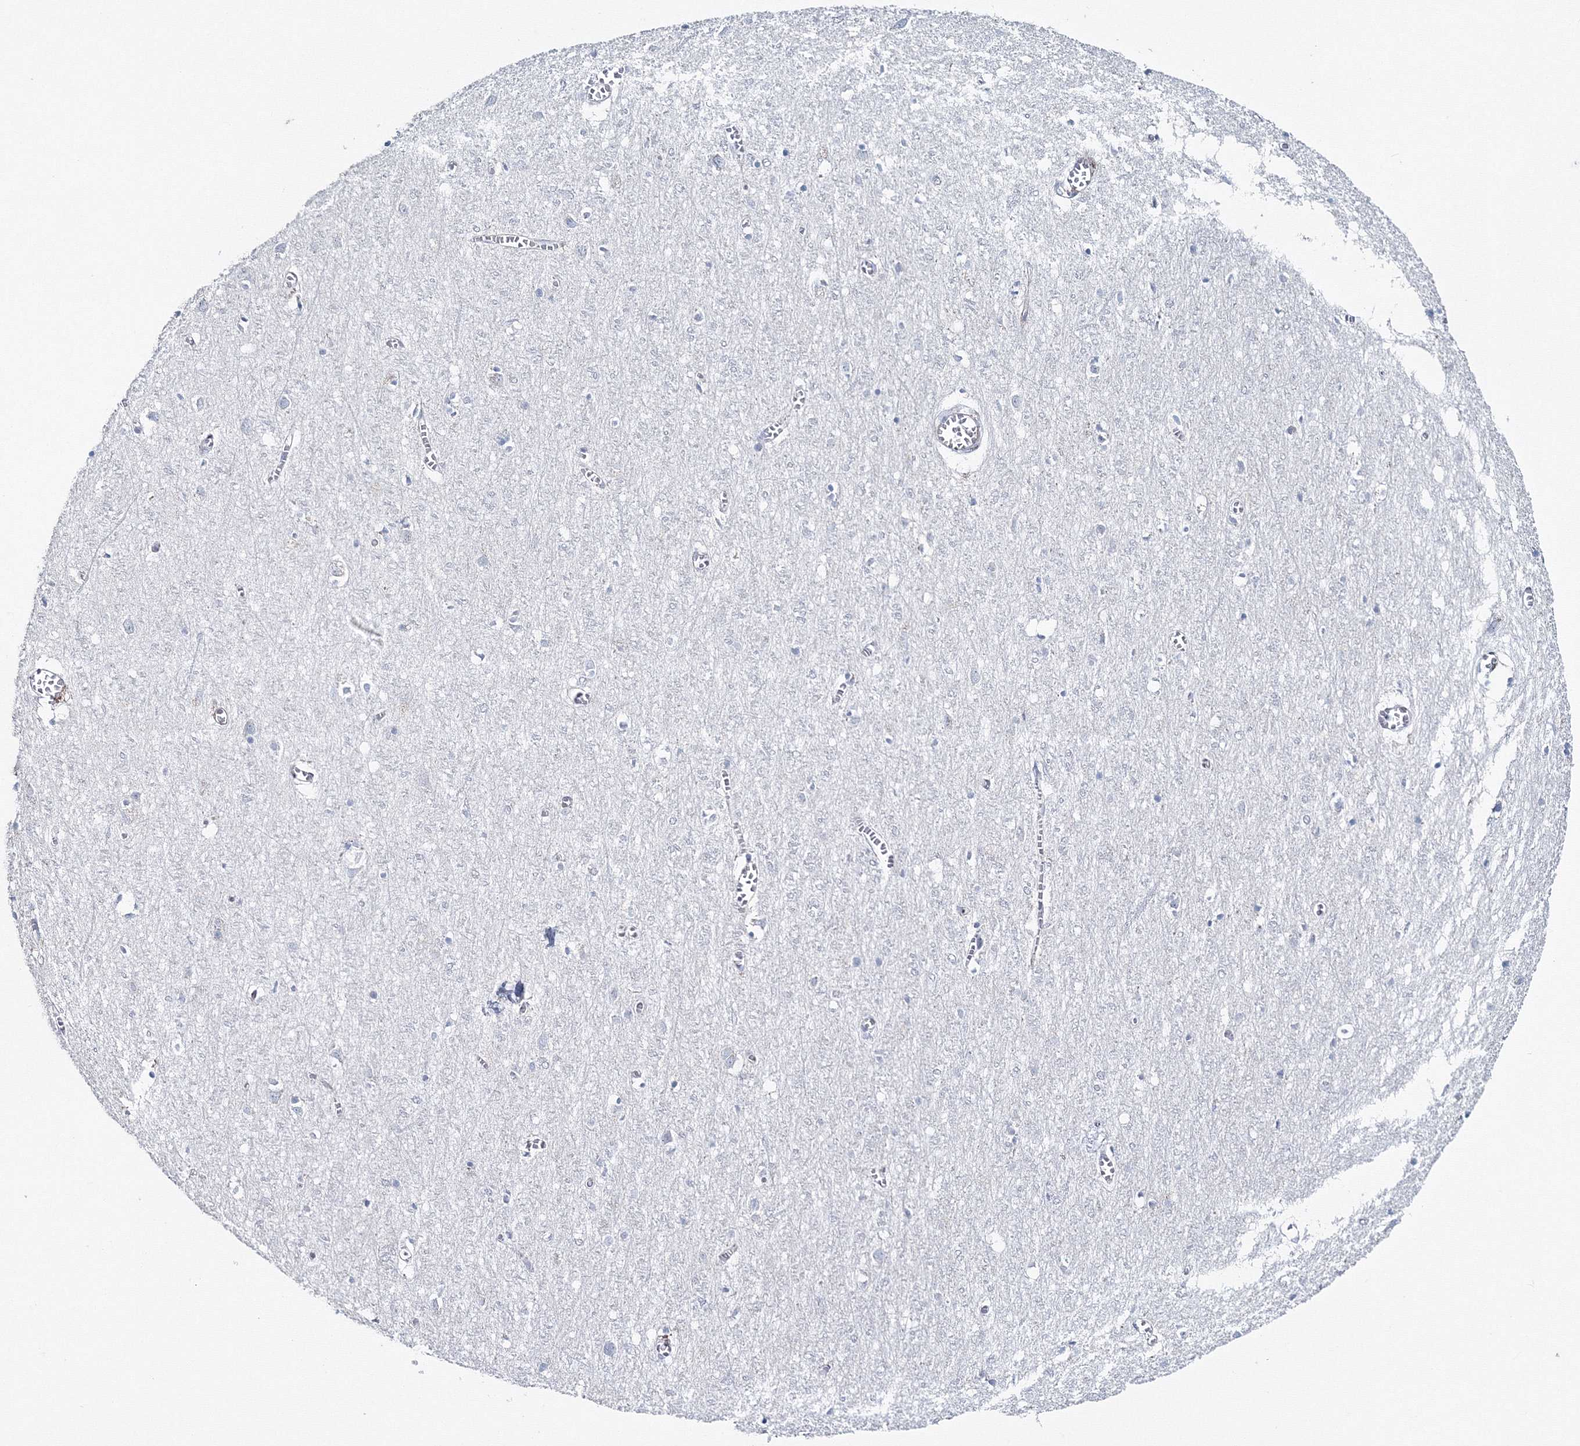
{"staining": {"intensity": "negative", "quantity": "none", "location": "none"}, "tissue": "cerebral cortex", "cell_type": "Endothelial cells", "image_type": "normal", "snomed": [{"axis": "morphology", "description": "Normal tissue, NOS"}, {"axis": "topography", "description": "Cerebral cortex"}], "caption": "High power microscopy histopathology image of an immunohistochemistry (IHC) image of benign cerebral cortex, revealing no significant expression in endothelial cells.", "gene": "GCKR", "patient": {"sex": "female", "age": 64}}